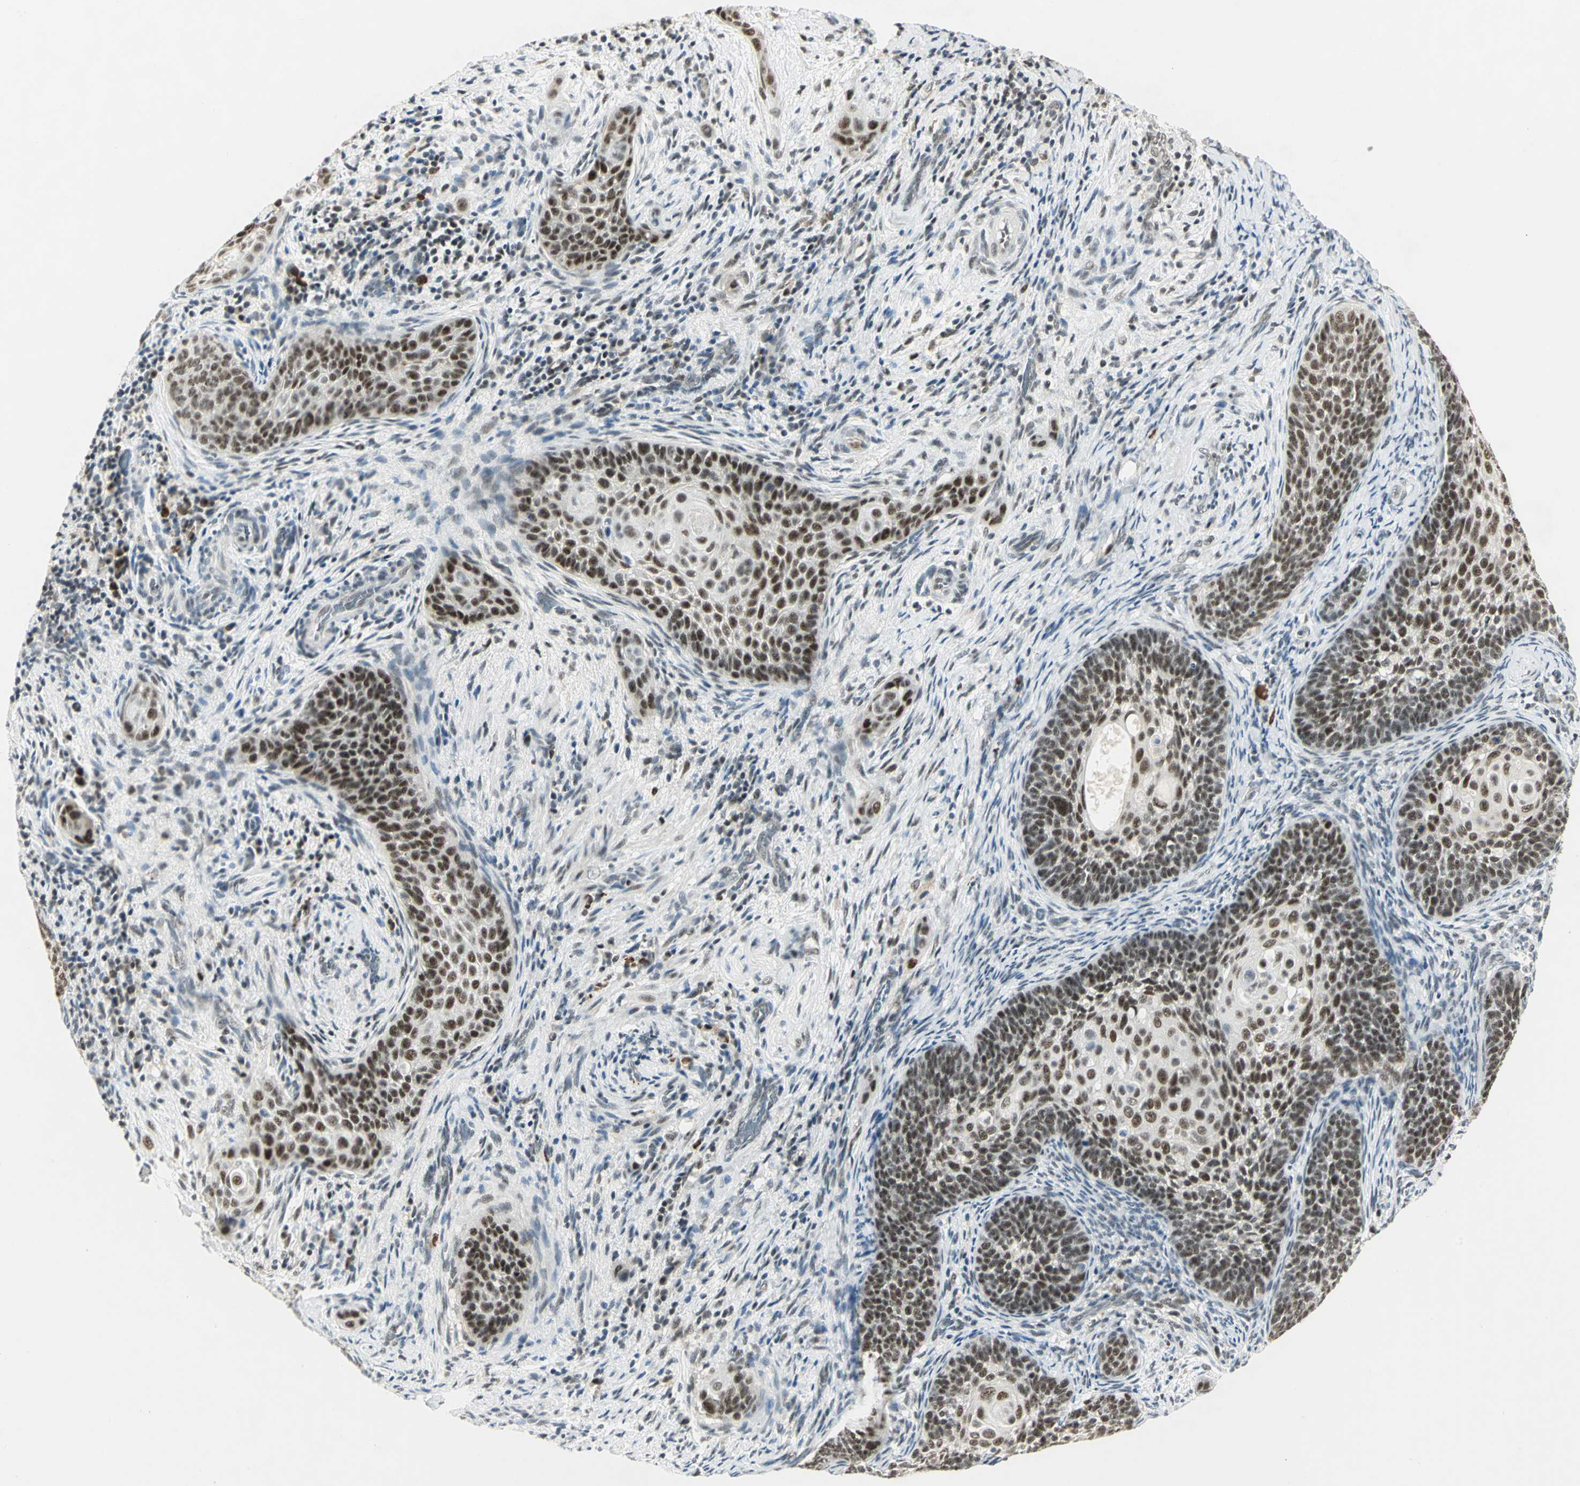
{"staining": {"intensity": "strong", "quantity": ">75%", "location": "nuclear"}, "tissue": "cervical cancer", "cell_type": "Tumor cells", "image_type": "cancer", "snomed": [{"axis": "morphology", "description": "Squamous cell carcinoma, NOS"}, {"axis": "topography", "description": "Cervix"}], "caption": "IHC staining of cervical cancer, which demonstrates high levels of strong nuclear expression in about >75% of tumor cells indicating strong nuclear protein expression. The staining was performed using DAB (brown) for protein detection and nuclei were counterstained in hematoxylin (blue).", "gene": "CCNT1", "patient": {"sex": "female", "age": 33}}